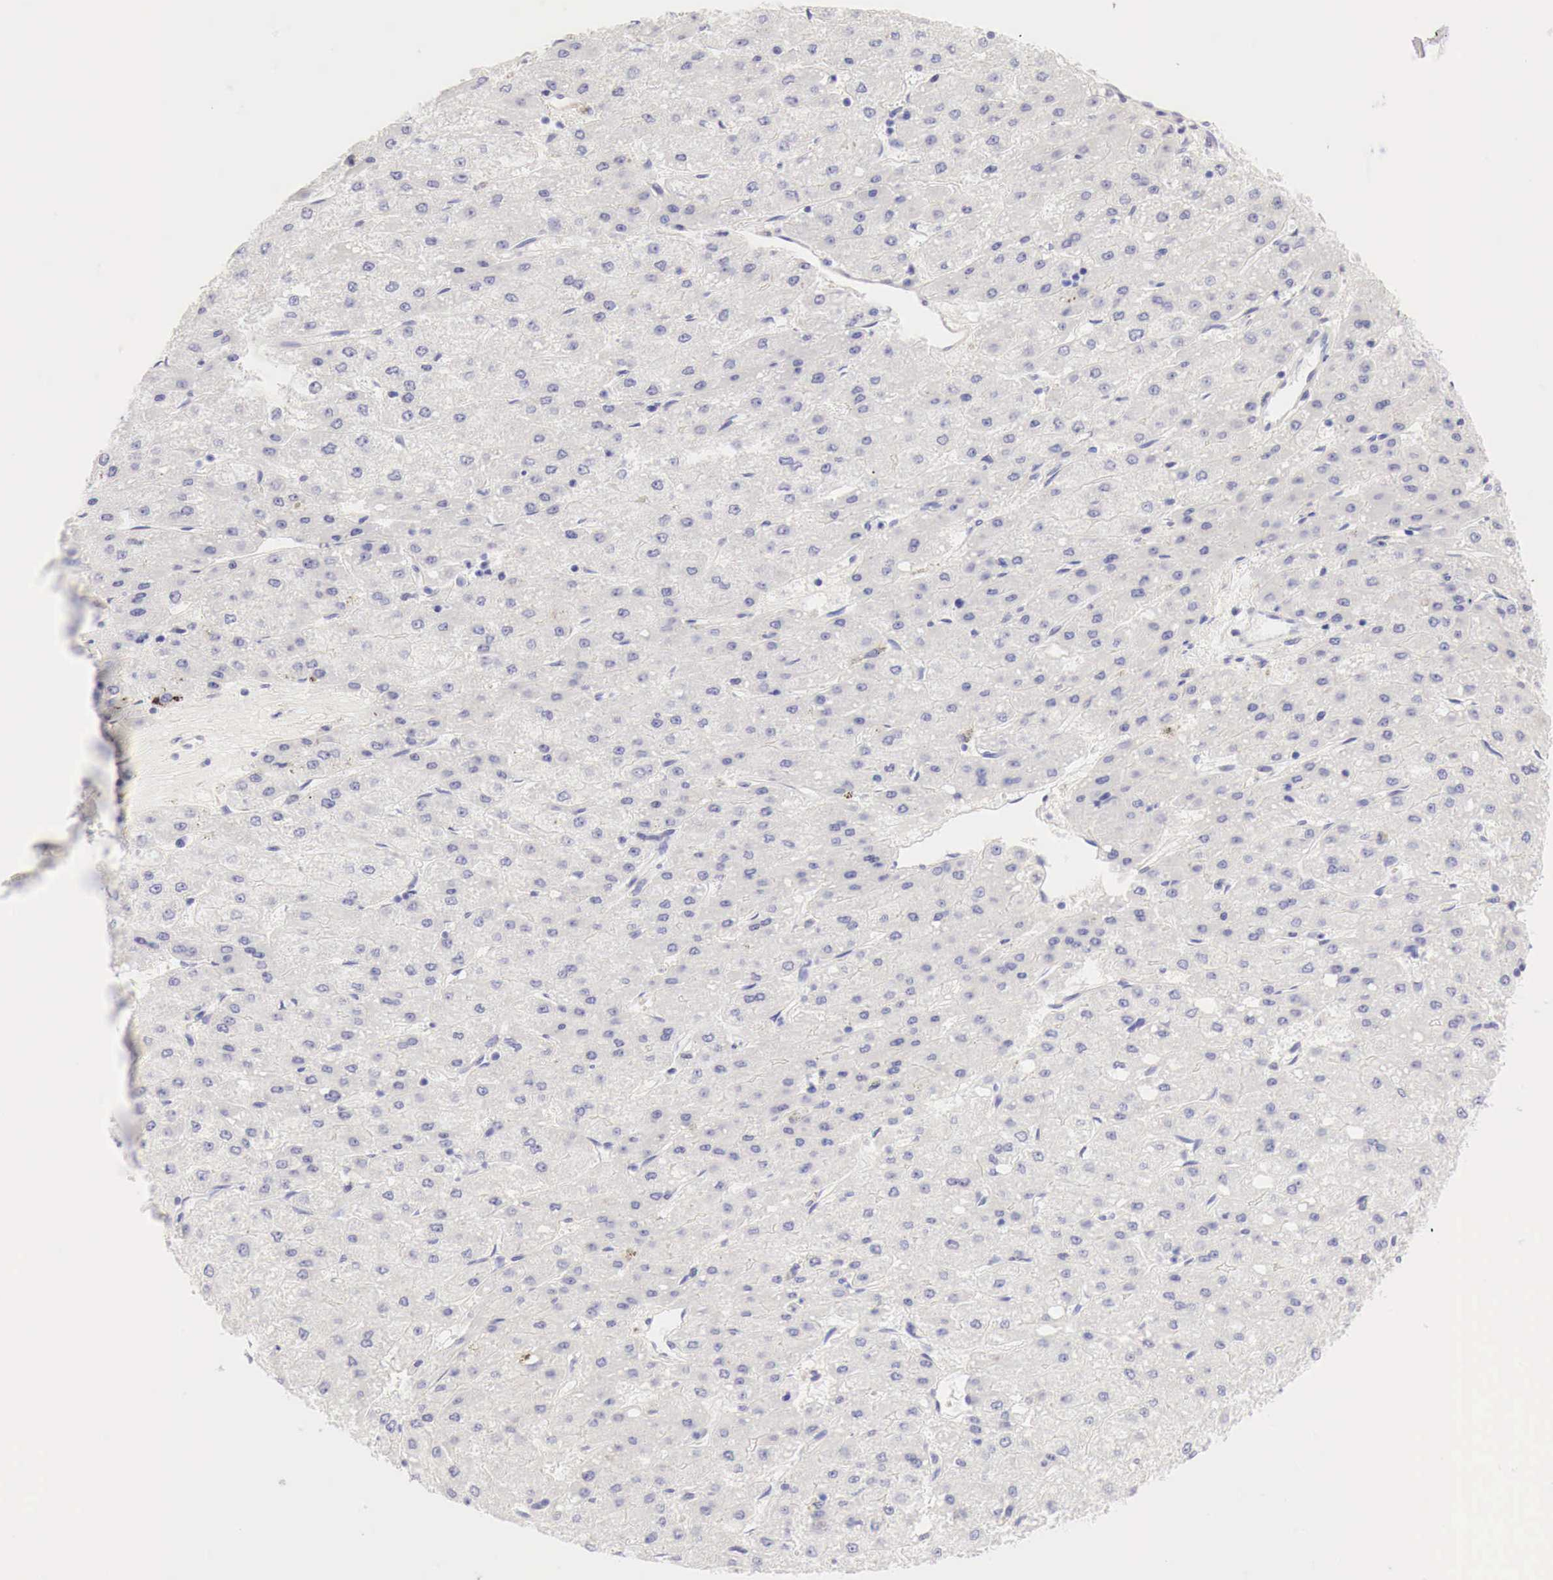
{"staining": {"intensity": "negative", "quantity": "none", "location": "none"}, "tissue": "liver cancer", "cell_type": "Tumor cells", "image_type": "cancer", "snomed": [{"axis": "morphology", "description": "Carcinoma, Hepatocellular, NOS"}, {"axis": "topography", "description": "Liver"}], "caption": "This is an immunohistochemistry micrograph of human liver cancer (hepatocellular carcinoma). There is no positivity in tumor cells.", "gene": "CDKN2A", "patient": {"sex": "female", "age": 52}}